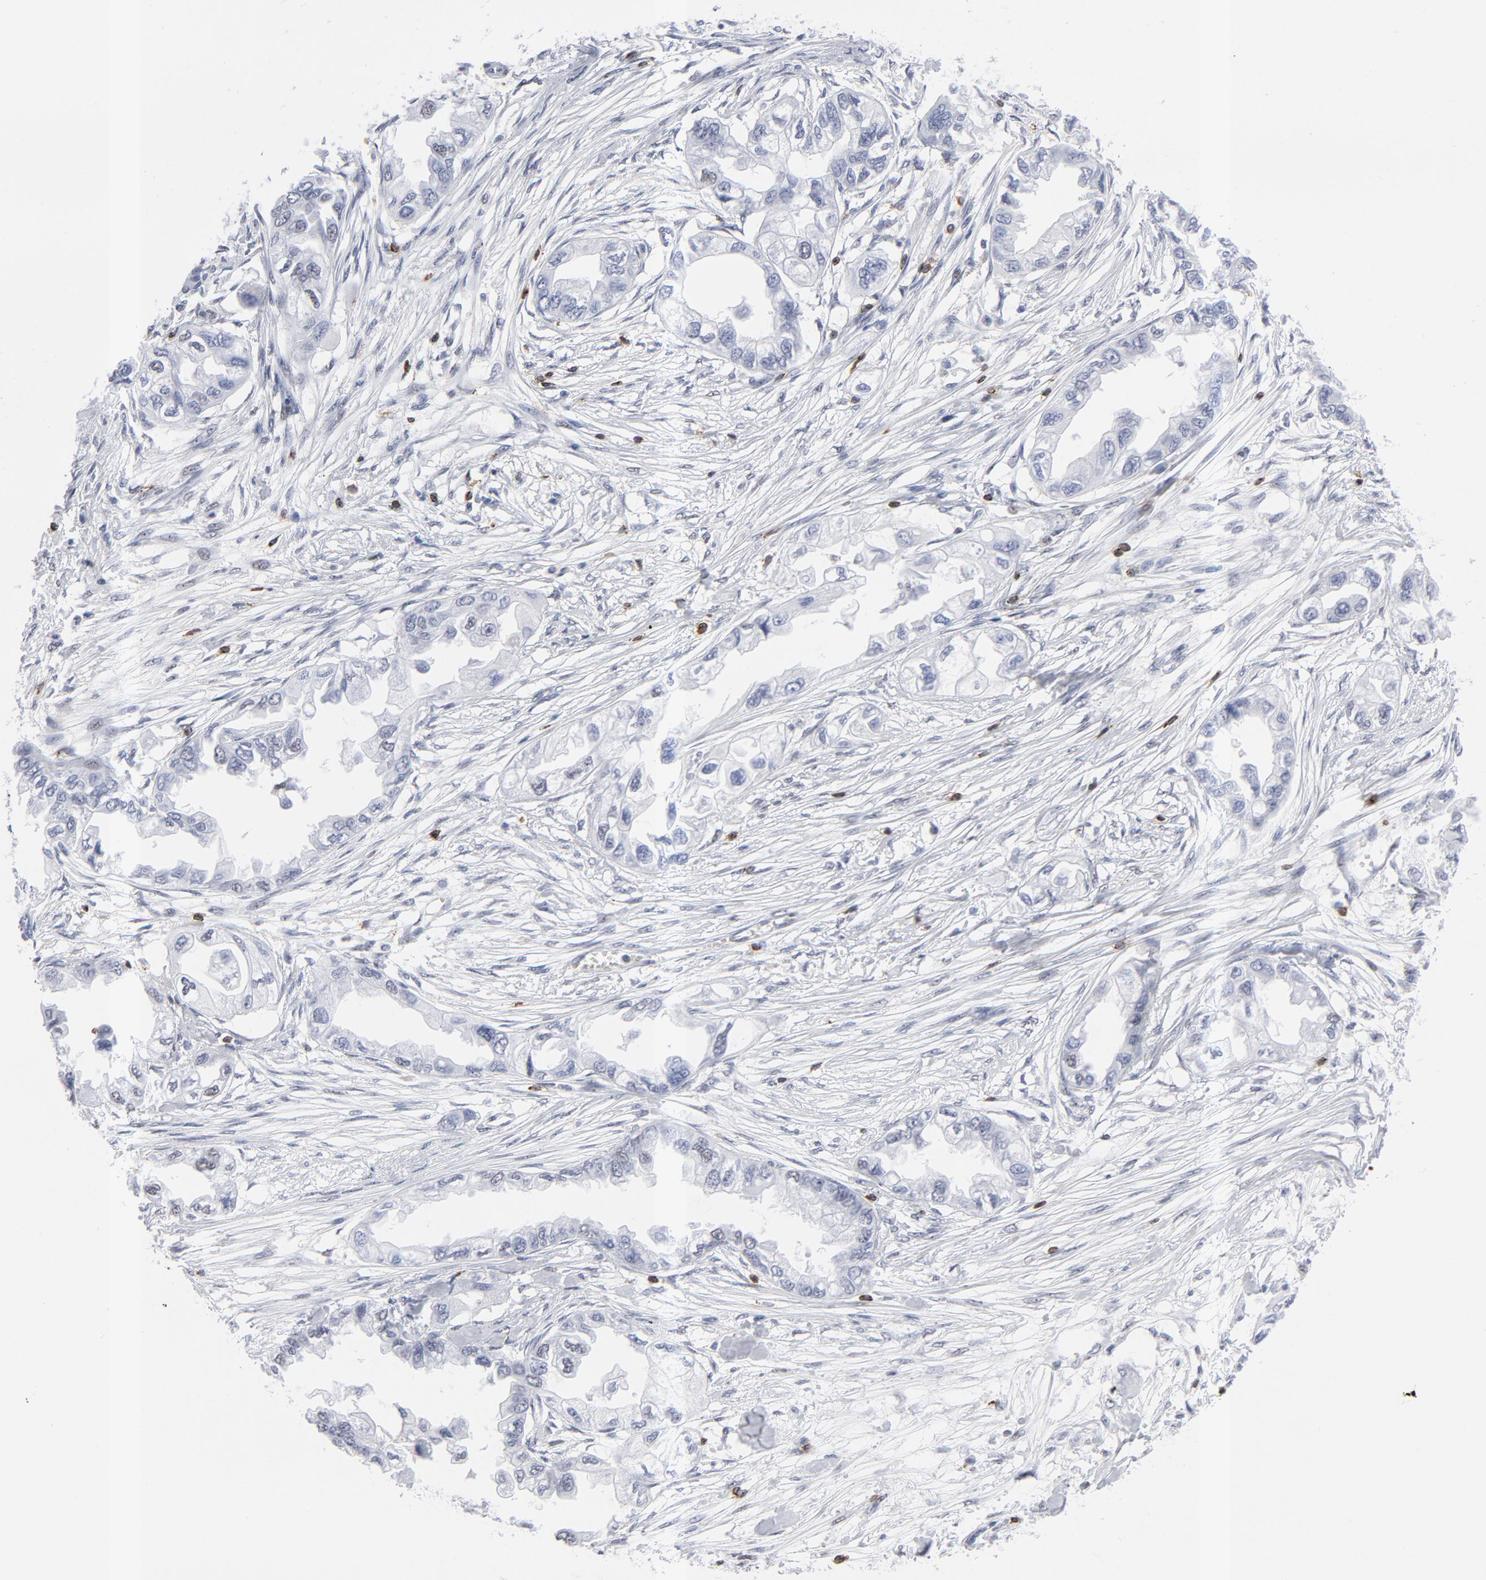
{"staining": {"intensity": "negative", "quantity": "none", "location": "none"}, "tissue": "endometrial cancer", "cell_type": "Tumor cells", "image_type": "cancer", "snomed": [{"axis": "morphology", "description": "Adenocarcinoma, NOS"}, {"axis": "topography", "description": "Endometrium"}], "caption": "Protein analysis of endometrial adenocarcinoma shows no significant positivity in tumor cells.", "gene": "CD2", "patient": {"sex": "female", "age": 67}}